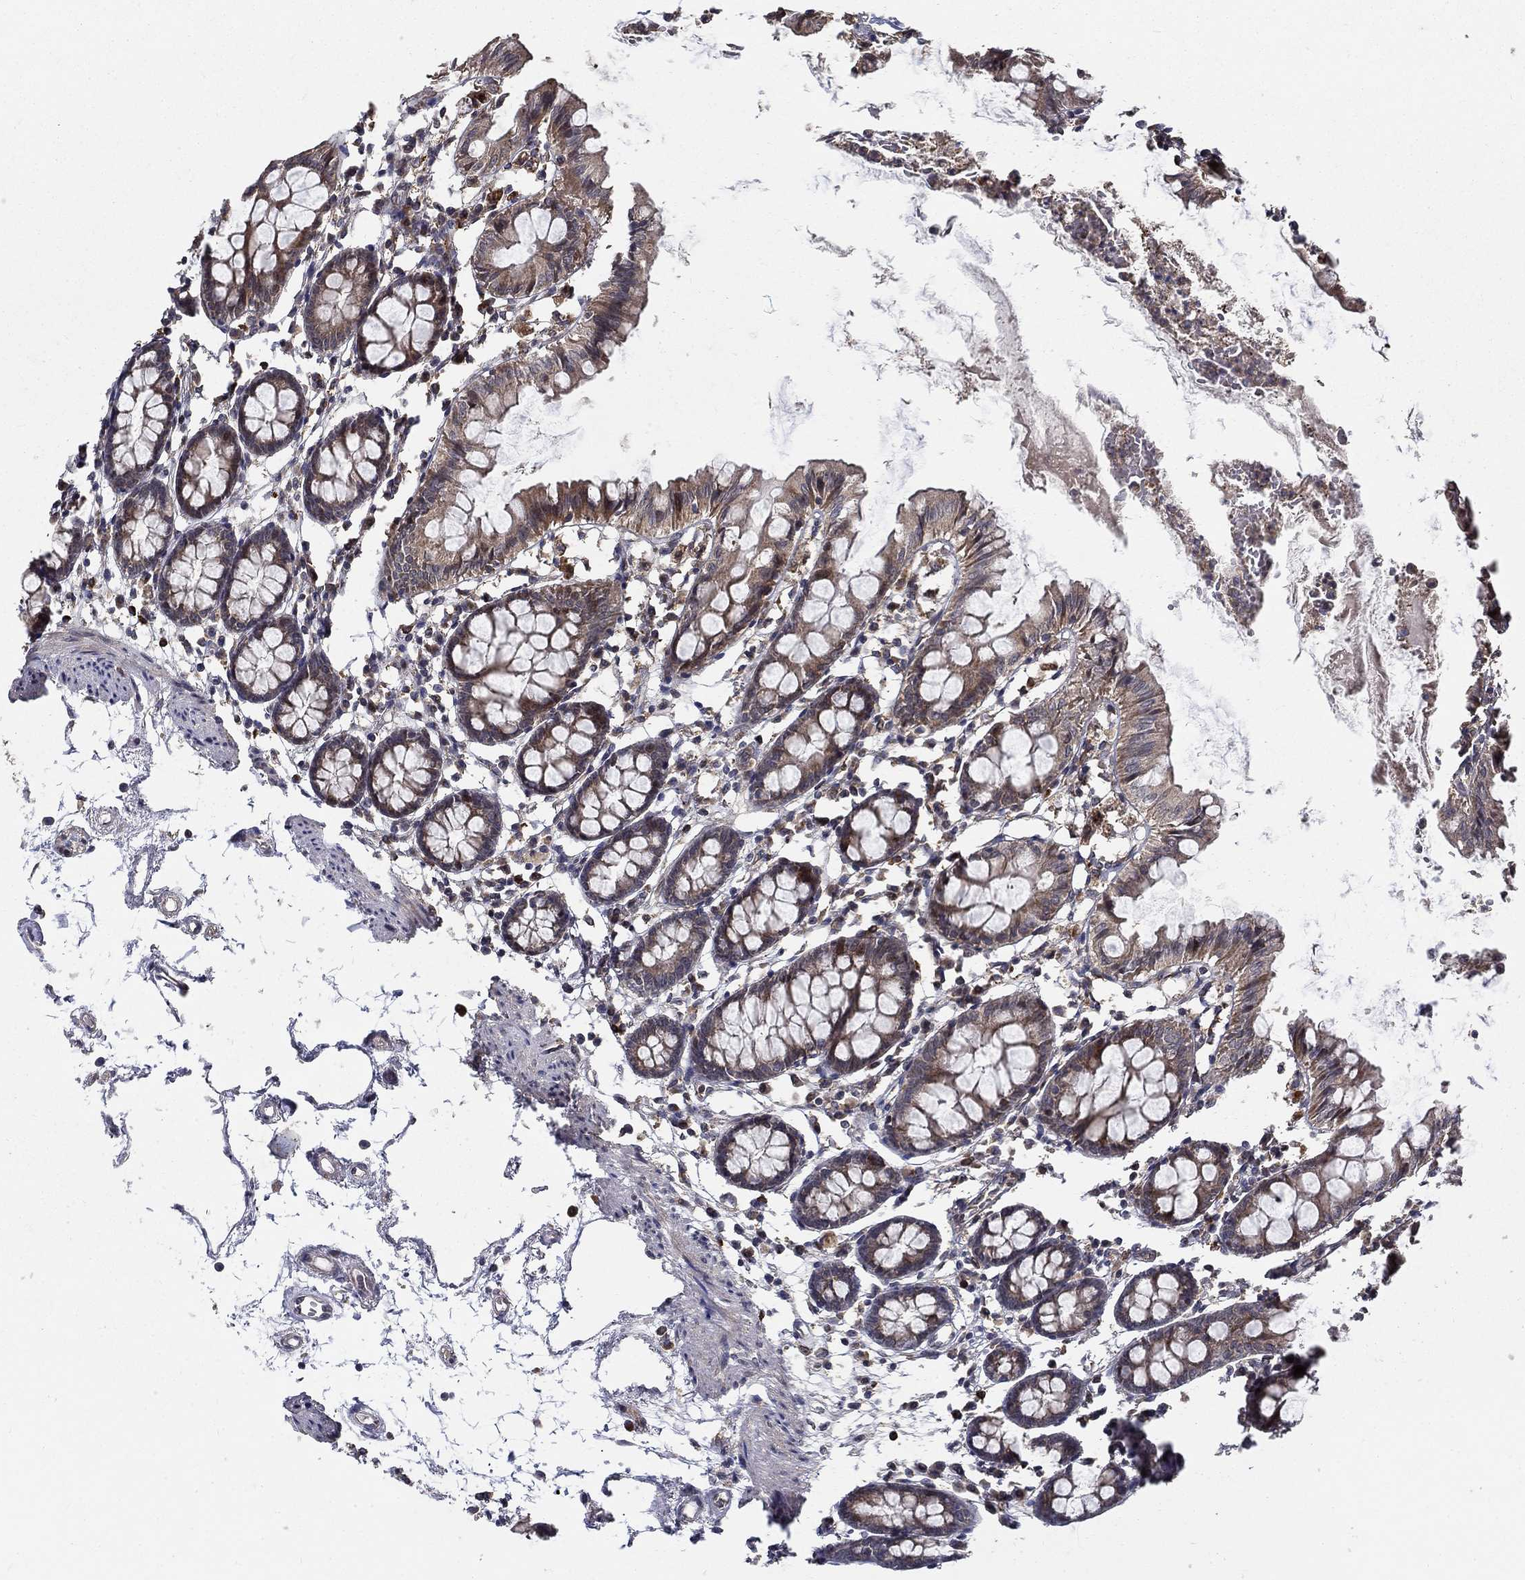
{"staining": {"intensity": "weak", "quantity": ">75%", "location": "cytoplasmic/membranous"}, "tissue": "colon", "cell_type": "Endothelial cells", "image_type": "normal", "snomed": [{"axis": "morphology", "description": "Normal tissue, NOS"}, {"axis": "topography", "description": "Colon"}], "caption": "Immunohistochemistry of normal colon exhibits low levels of weak cytoplasmic/membranous positivity in about >75% of endothelial cells.", "gene": "ZNF594", "patient": {"sex": "female", "age": 84}}